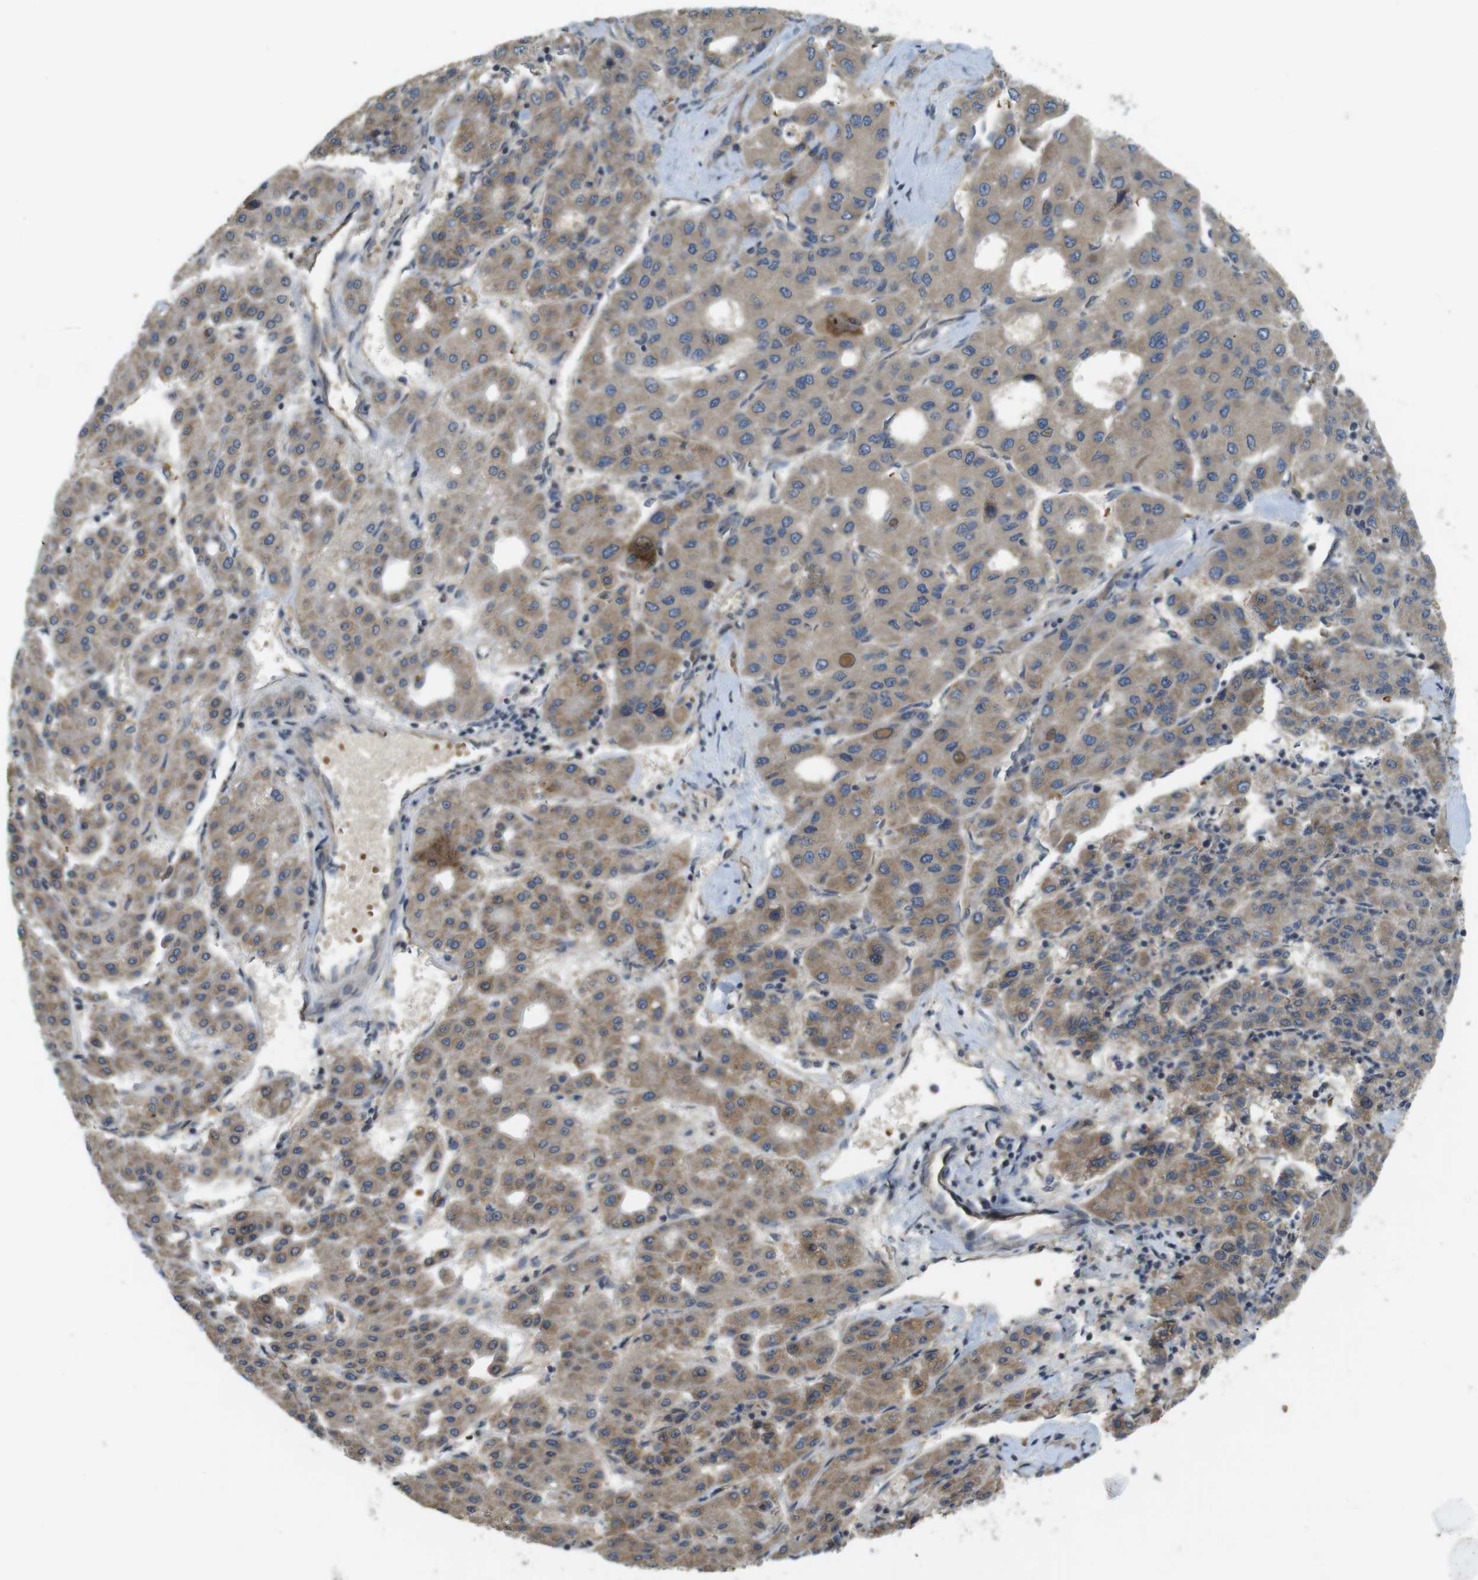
{"staining": {"intensity": "moderate", "quantity": ">75%", "location": "cytoplasmic/membranous"}, "tissue": "liver cancer", "cell_type": "Tumor cells", "image_type": "cancer", "snomed": [{"axis": "morphology", "description": "Carcinoma, Hepatocellular, NOS"}, {"axis": "topography", "description": "Liver"}], "caption": "Human liver cancer stained with a brown dye shows moderate cytoplasmic/membranous positive positivity in approximately >75% of tumor cells.", "gene": "CLTC", "patient": {"sex": "male", "age": 65}}